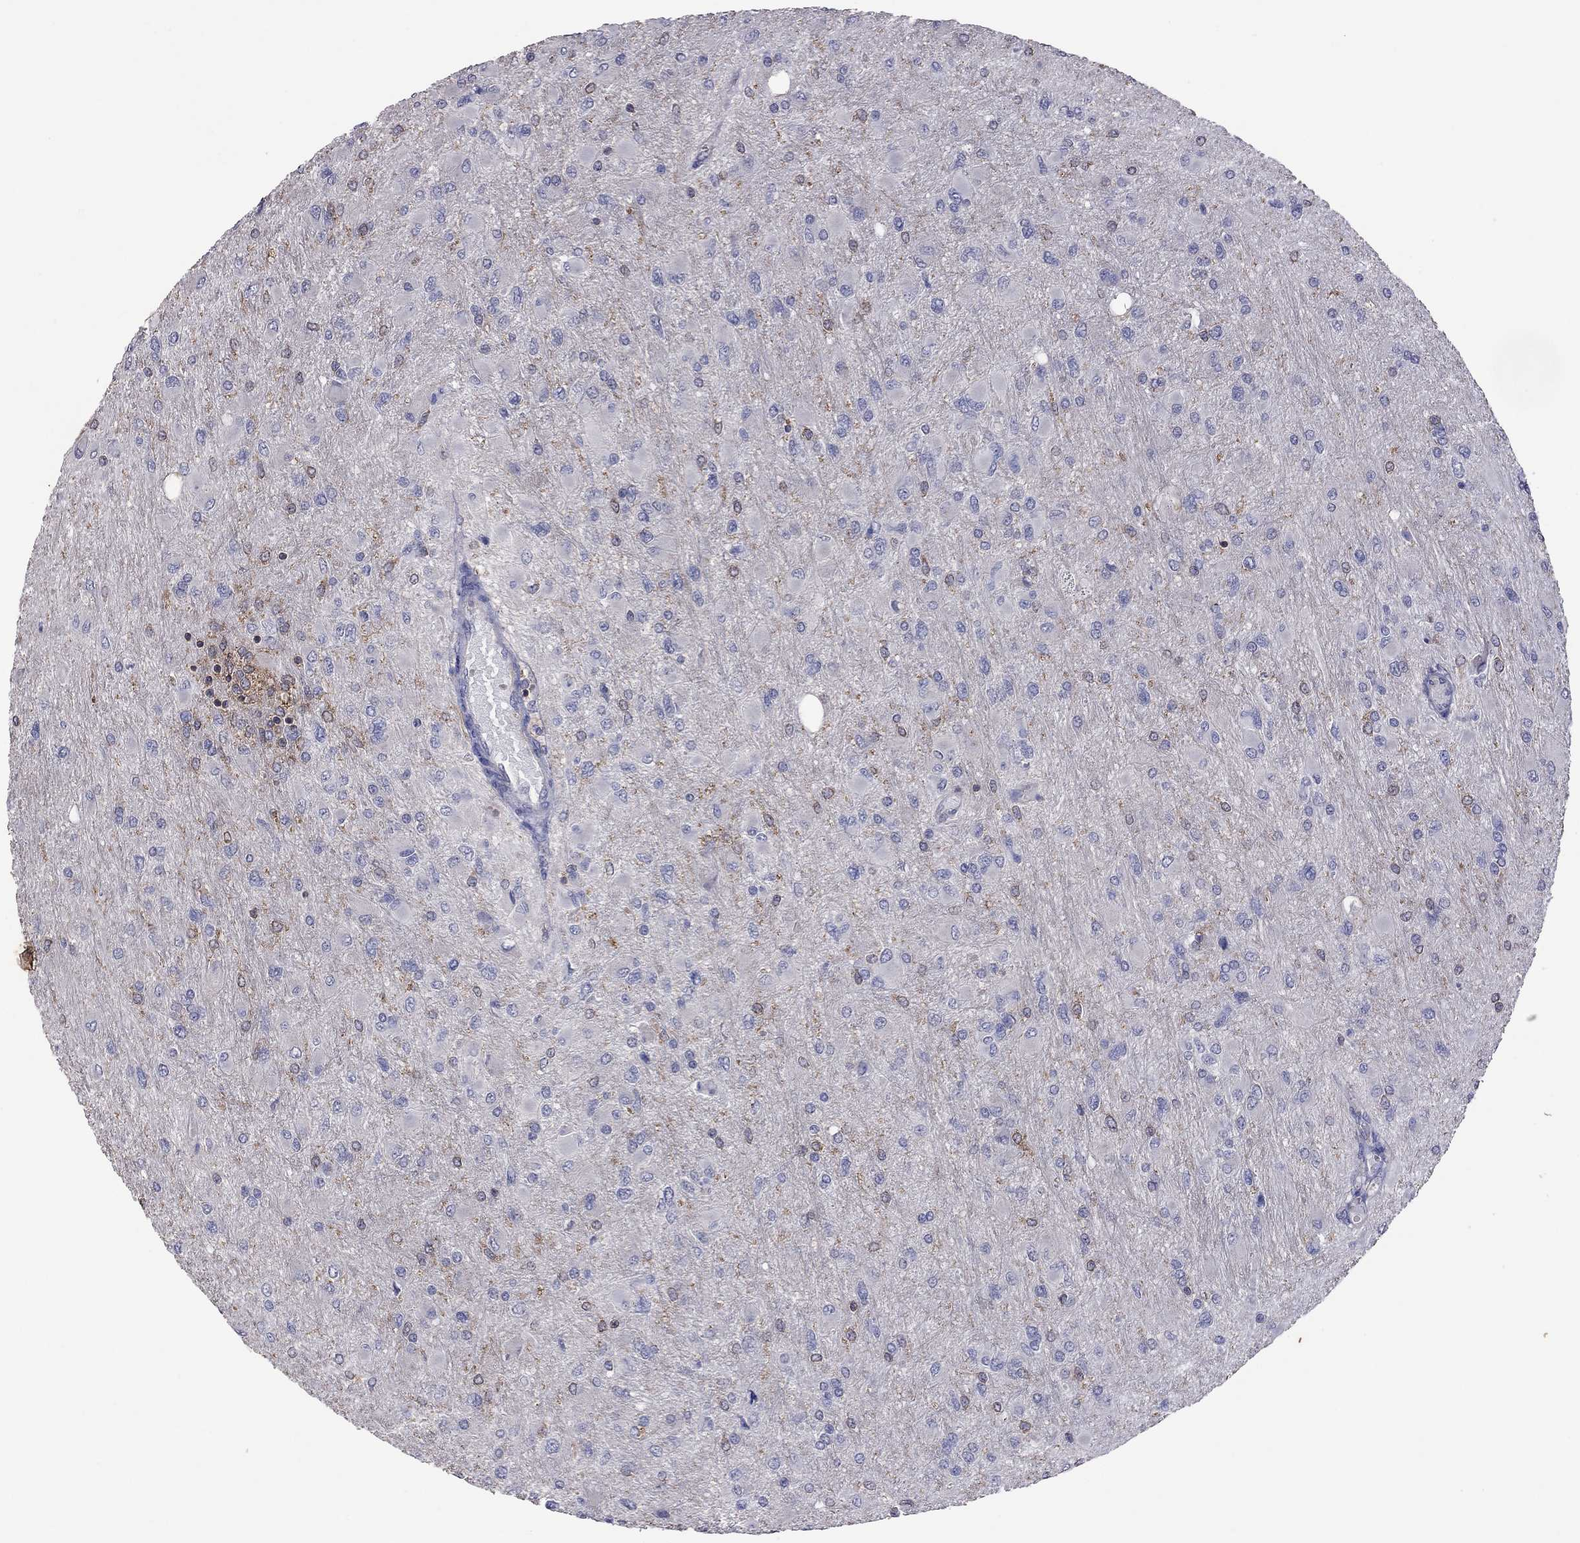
{"staining": {"intensity": "negative", "quantity": "none", "location": "none"}, "tissue": "glioma", "cell_type": "Tumor cells", "image_type": "cancer", "snomed": [{"axis": "morphology", "description": "Glioma, malignant, High grade"}, {"axis": "topography", "description": "Cerebral cortex"}], "caption": "This is a photomicrograph of IHC staining of malignant glioma (high-grade), which shows no expression in tumor cells. Nuclei are stained in blue.", "gene": "IPCEF1", "patient": {"sex": "female", "age": 36}}